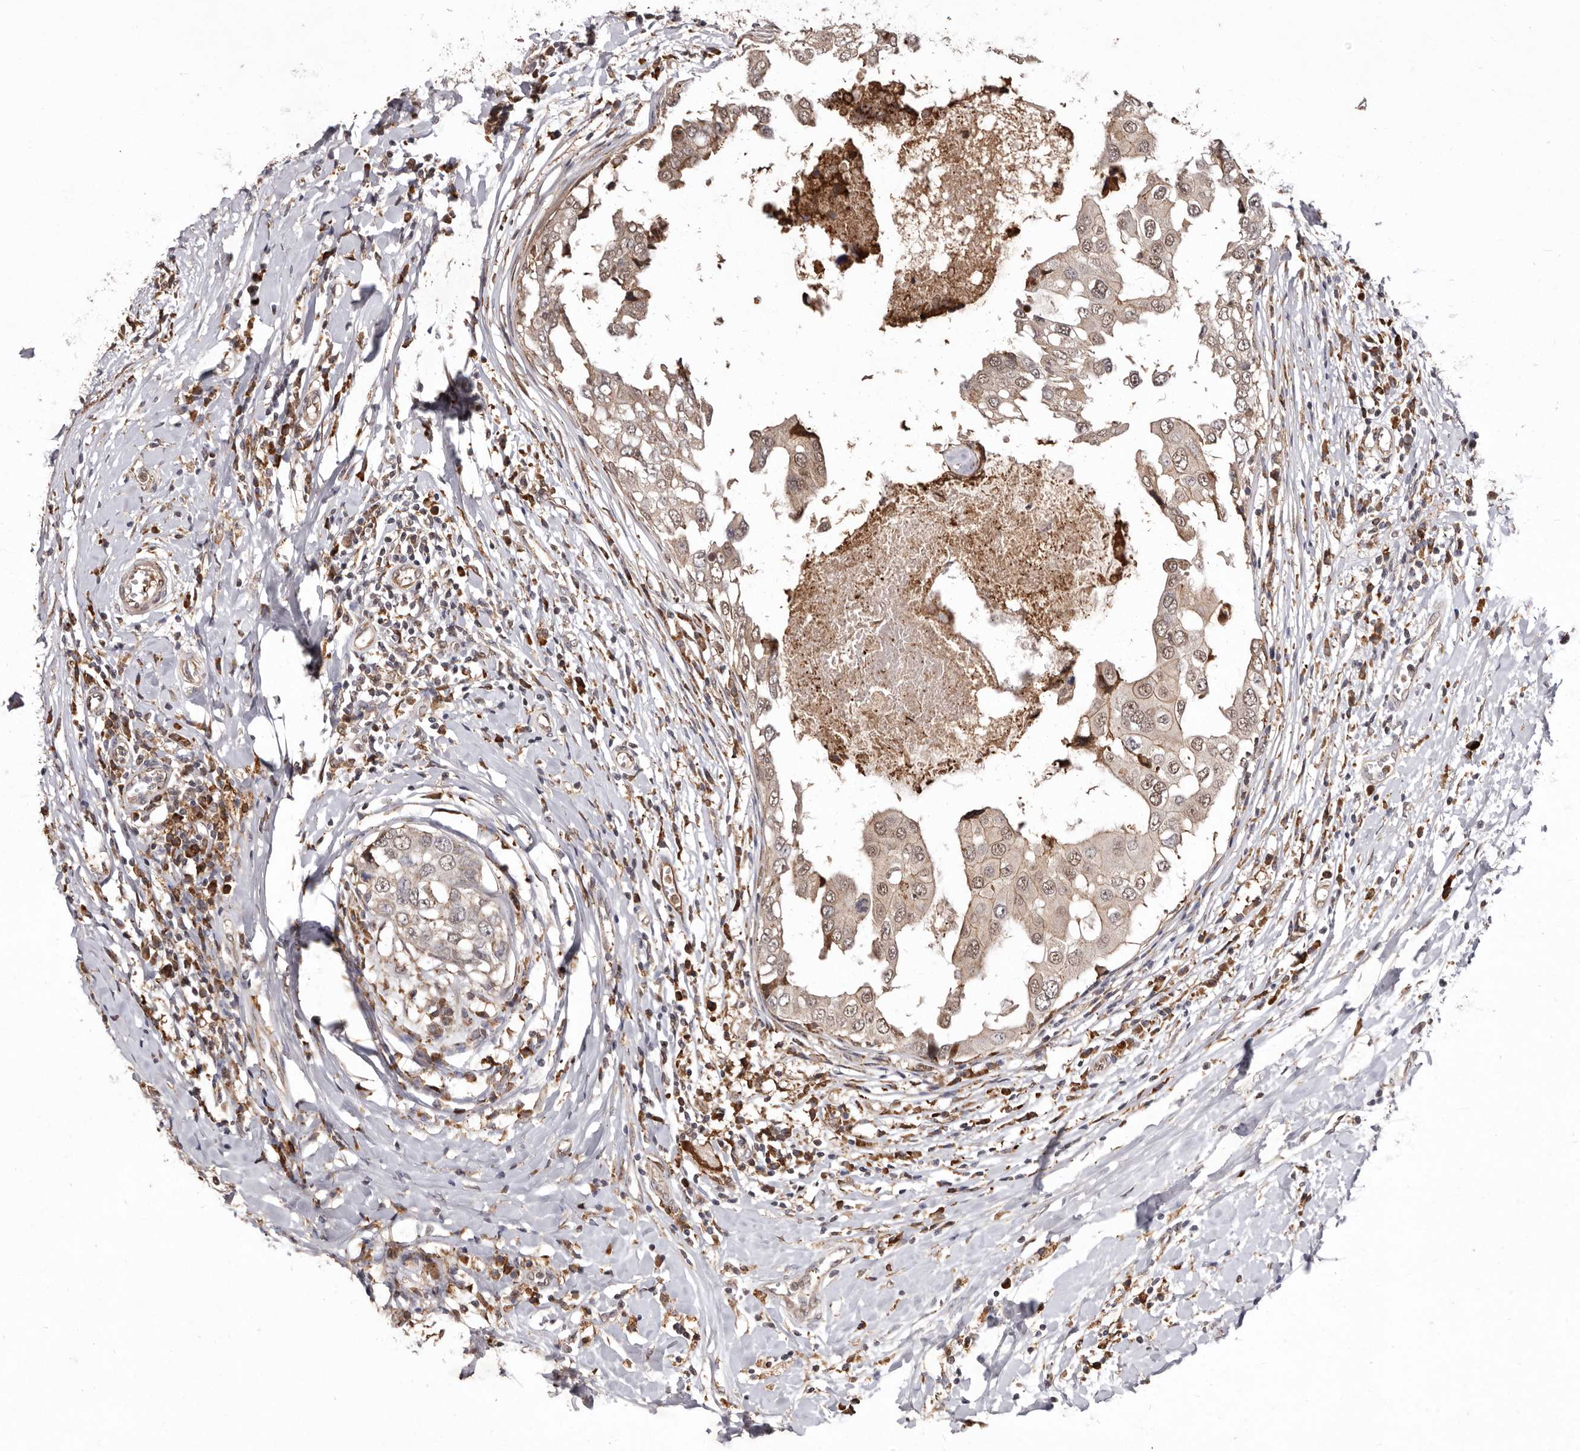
{"staining": {"intensity": "weak", "quantity": "25%-75%", "location": "cytoplasmic/membranous,nuclear"}, "tissue": "breast cancer", "cell_type": "Tumor cells", "image_type": "cancer", "snomed": [{"axis": "morphology", "description": "Duct carcinoma"}, {"axis": "topography", "description": "Breast"}], "caption": "Protein expression by immunohistochemistry (IHC) demonstrates weak cytoplasmic/membranous and nuclear positivity in approximately 25%-75% of tumor cells in breast cancer.", "gene": "RRM2B", "patient": {"sex": "female", "age": 27}}